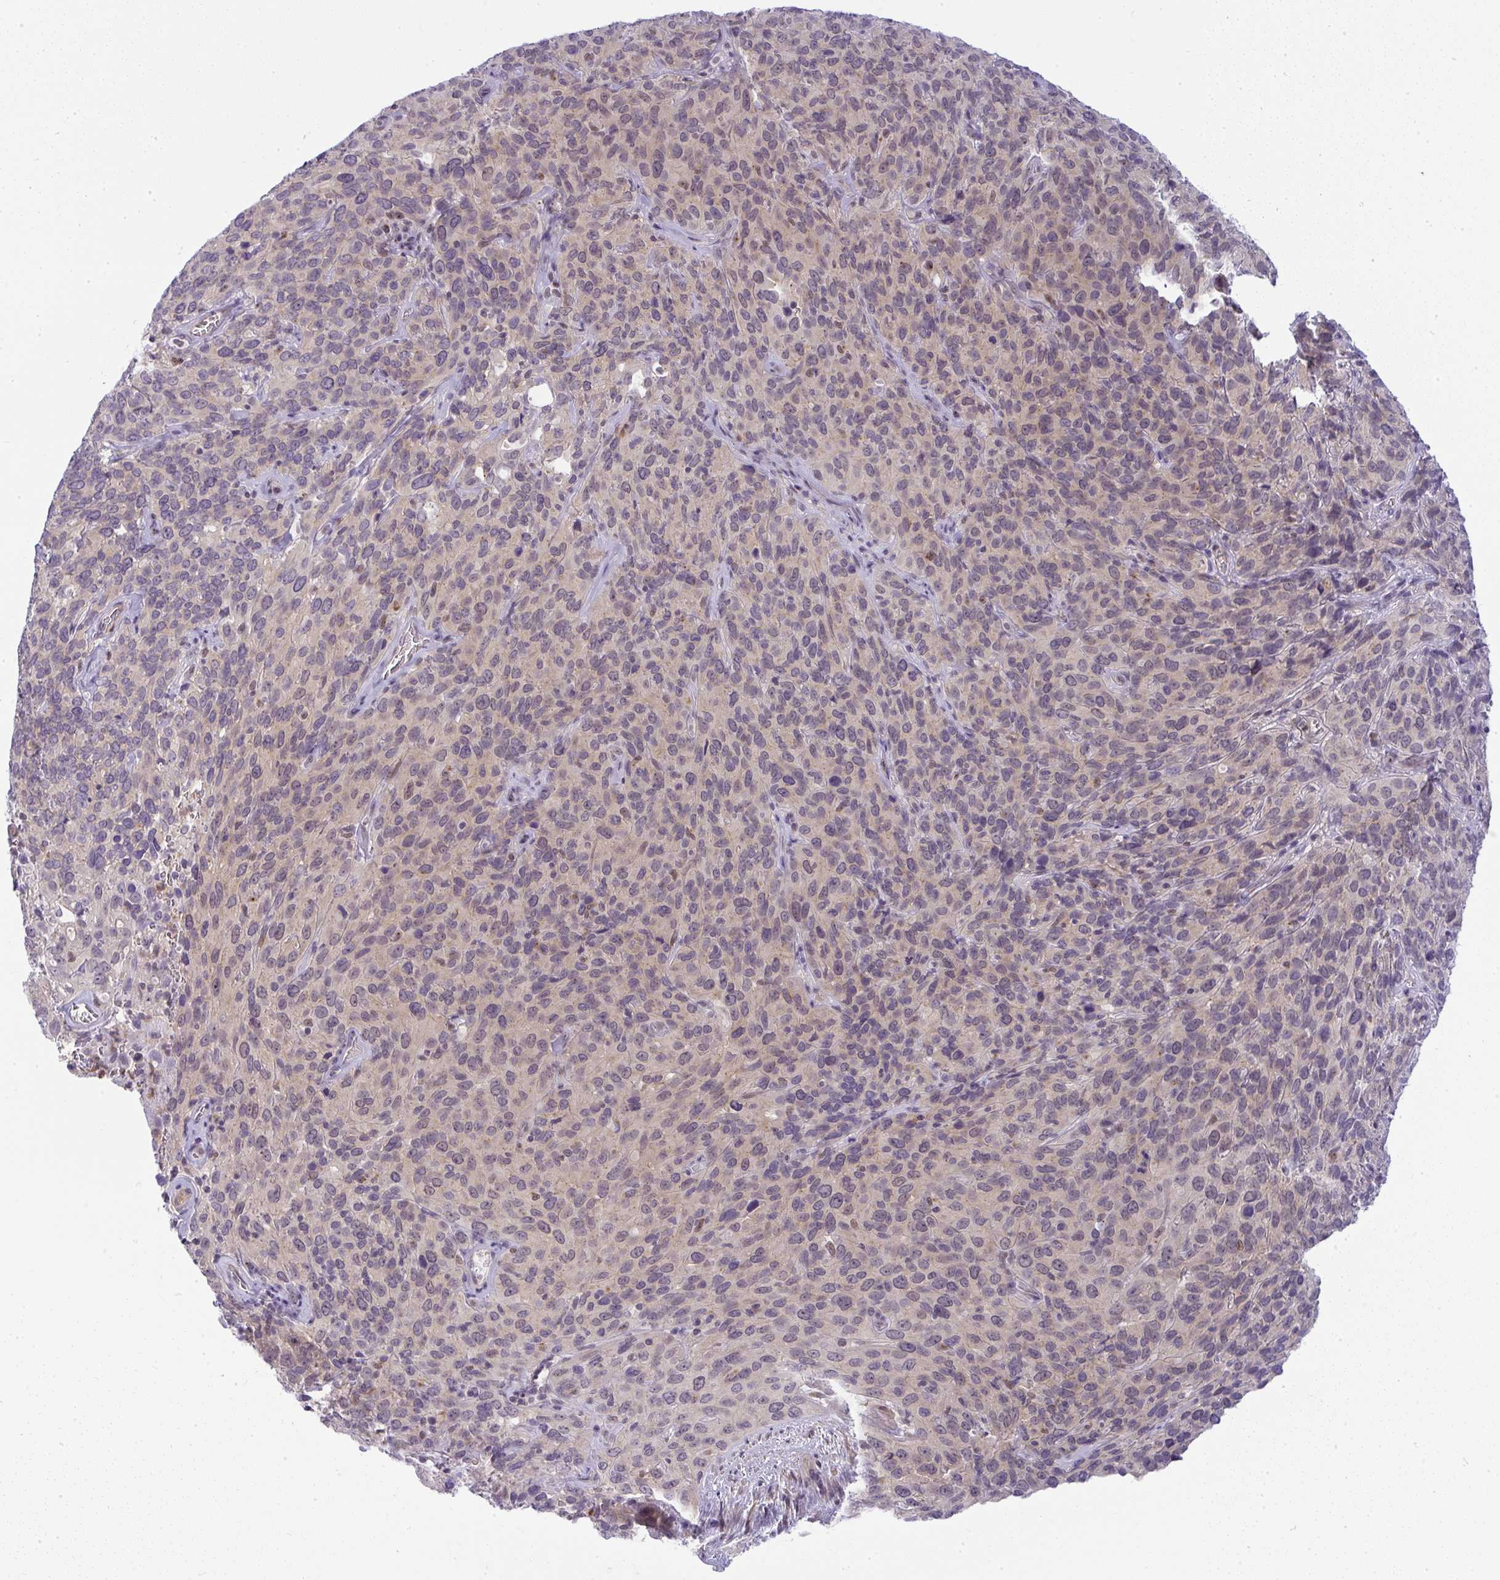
{"staining": {"intensity": "negative", "quantity": "none", "location": "none"}, "tissue": "cervical cancer", "cell_type": "Tumor cells", "image_type": "cancer", "snomed": [{"axis": "morphology", "description": "Squamous cell carcinoma, NOS"}, {"axis": "topography", "description": "Cervix"}], "caption": "Photomicrograph shows no significant protein staining in tumor cells of squamous cell carcinoma (cervical).", "gene": "DZIP1", "patient": {"sex": "female", "age": 51}}